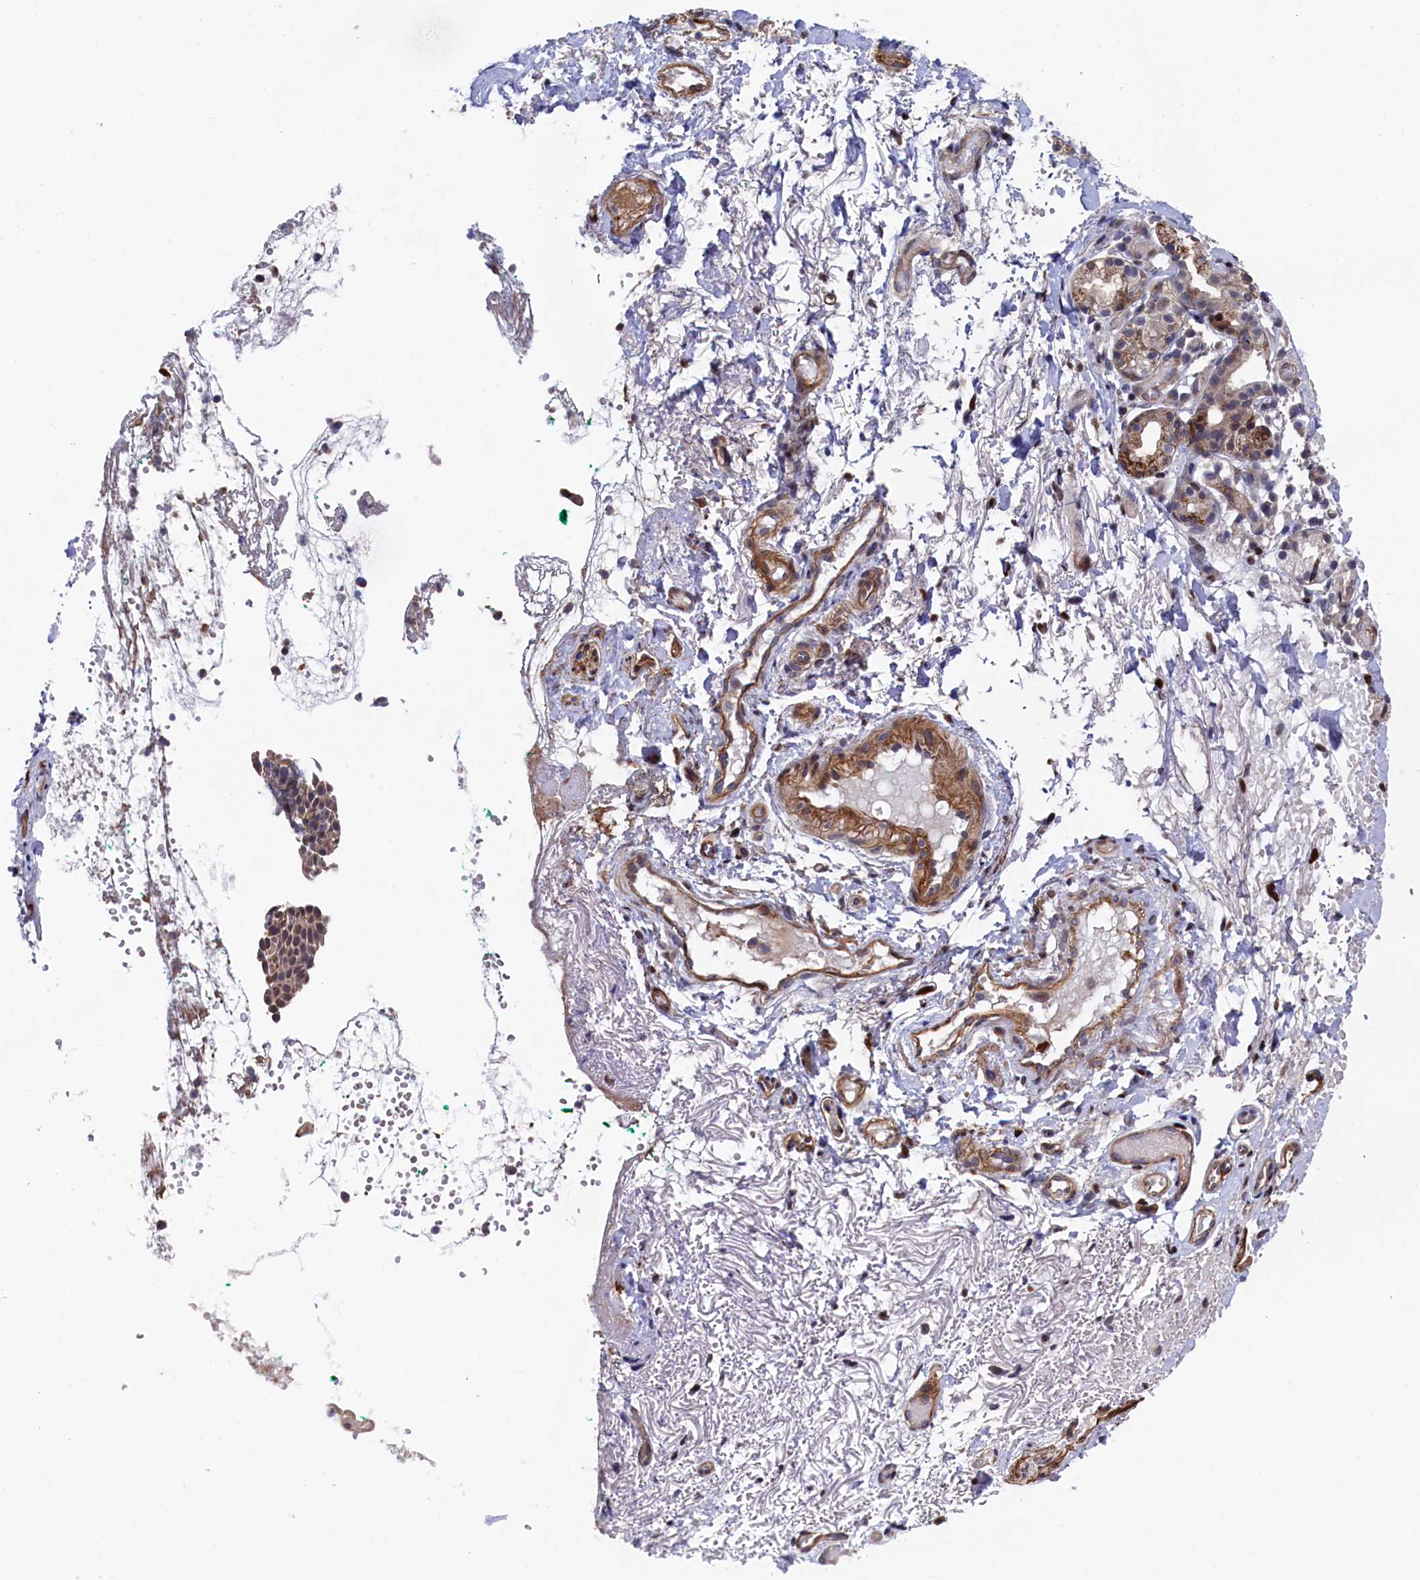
{"staining": {"intensity": "weak", "quantity": ">75%", "location": "cytoplasmic/membranous"}, "tissue": "adipose tissue", "cell_type": "Adipocytes", "image_type": "normal", "snomed": [{"axis": "morphology", "description": "Normal tissue, NOS"}, {"axis": "morphology", "description": "Basal cell carcinoma"}, {"axis": "topography", "description": "Cartilage tissue"}, {"axis": "topography", "description": "Nasopharynx"}, {"axis": "topography", "description": "Oral tissue"}], "caption": "The photomicrograph shows immunohistochemical staining of benign adipose tissue. There is weak cytoplasmic/membranous positivity is identified in approximately >75% of adipocytes. Using DAB (3,3'-diaminobenzidine) (brown) and hematoxylin (blue) stains, captured at high magnification using brightfield microscopy.", "gene": "ZNF891", "patient": {"sex": "female", "age": 77}}